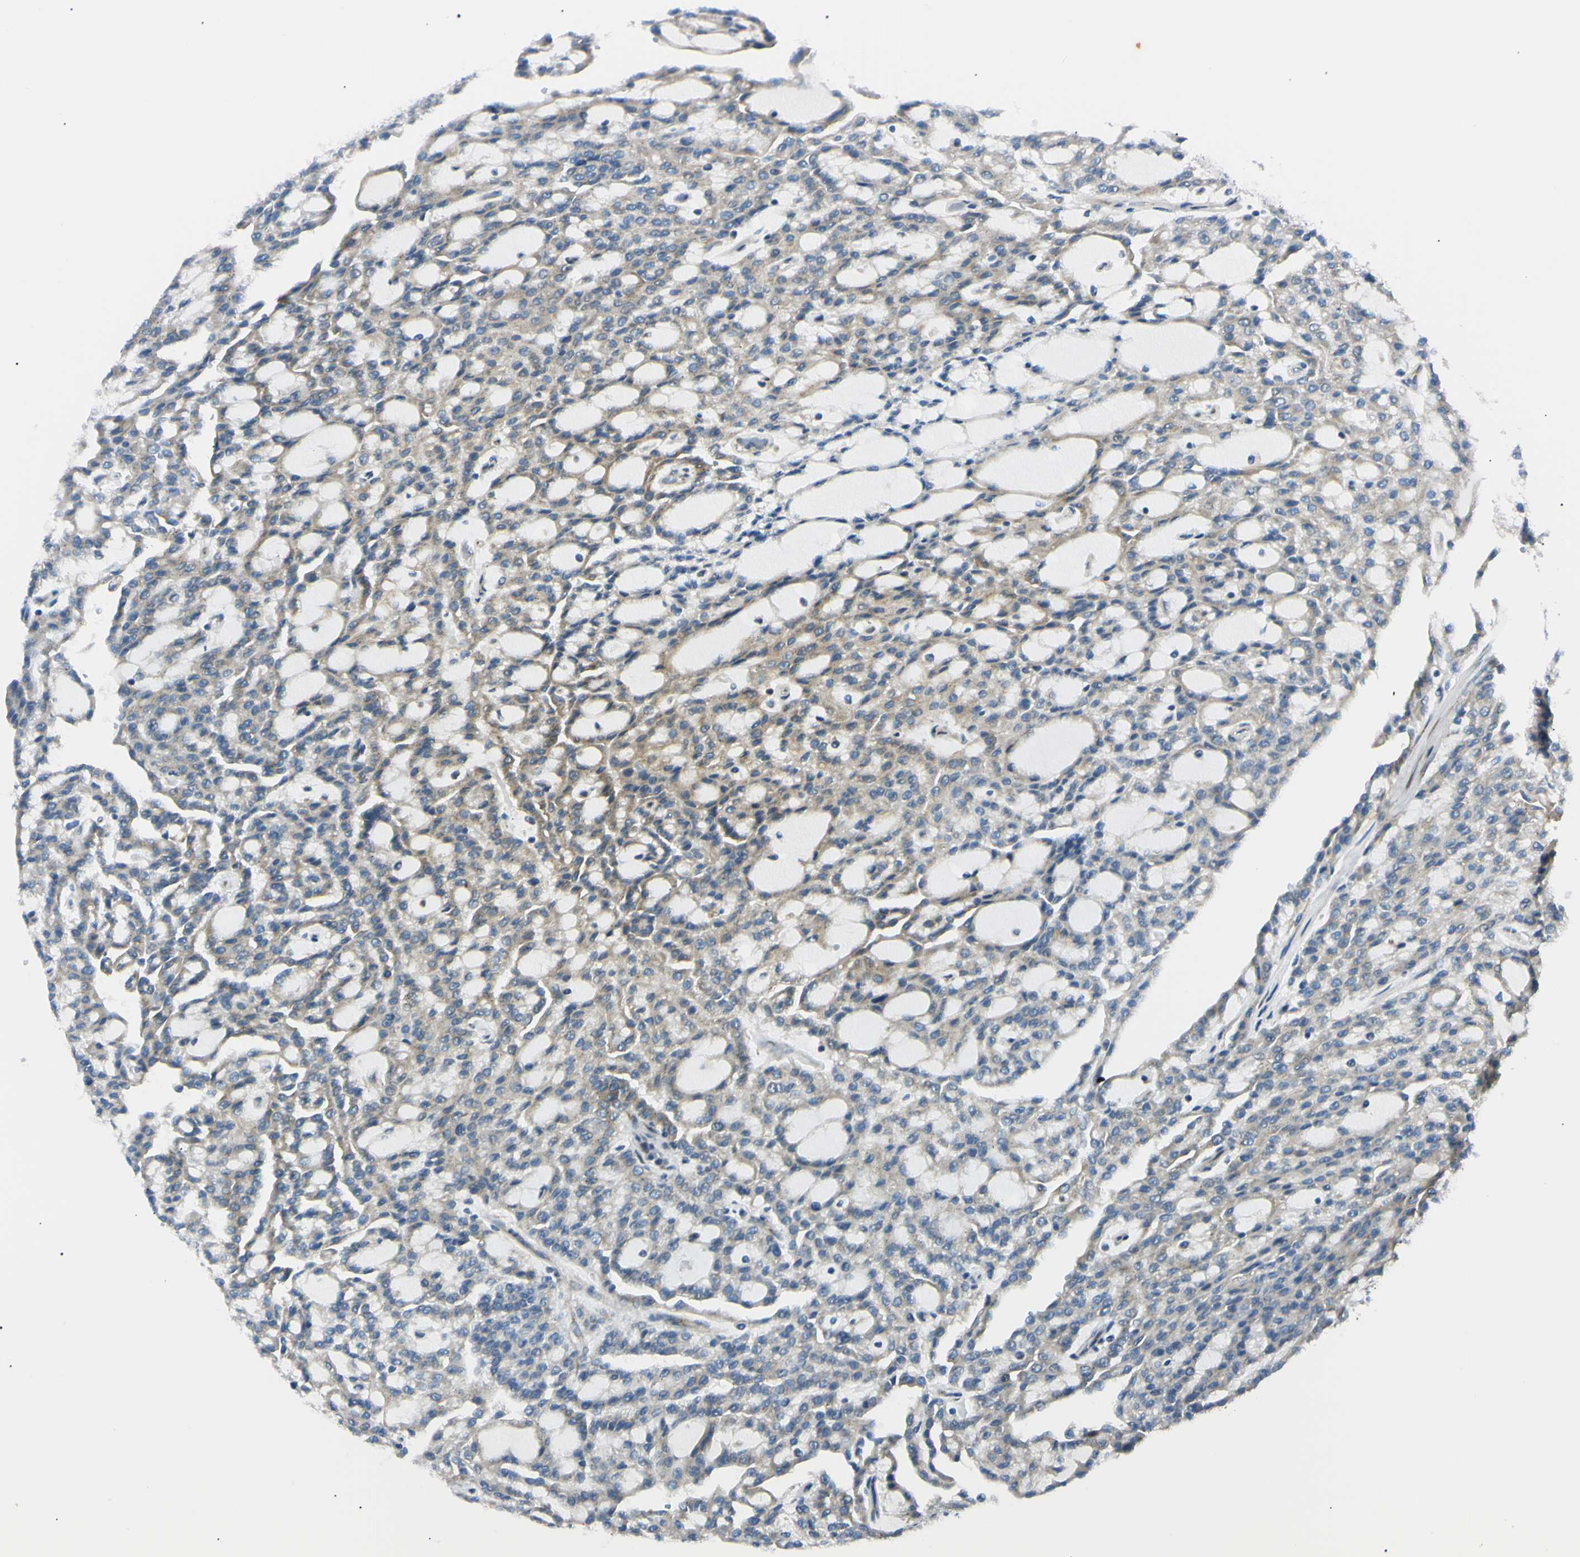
{"staining": {"intensity": "weak", "quantity": "25%-75%", "location": "cytoplasmic/membranous"}, "tissue": "renal cancer", "cell_type": "Tumor cells", "image_type": "cancer", "snomed": [{"axis": "morphology", "description": "Adenocarcinoma, NOS"}, {"axis": "topography", "description": "Kidney"}], "caption": "Human adenocarcinoma (renal) stained for a protein (brown) demonstrates weak cytoplasmic/membranous positive positivity in about 25%-75% of tumor cells.", "gene": "IER3IP1", "patient": {"sex": "male", "age": 63}}